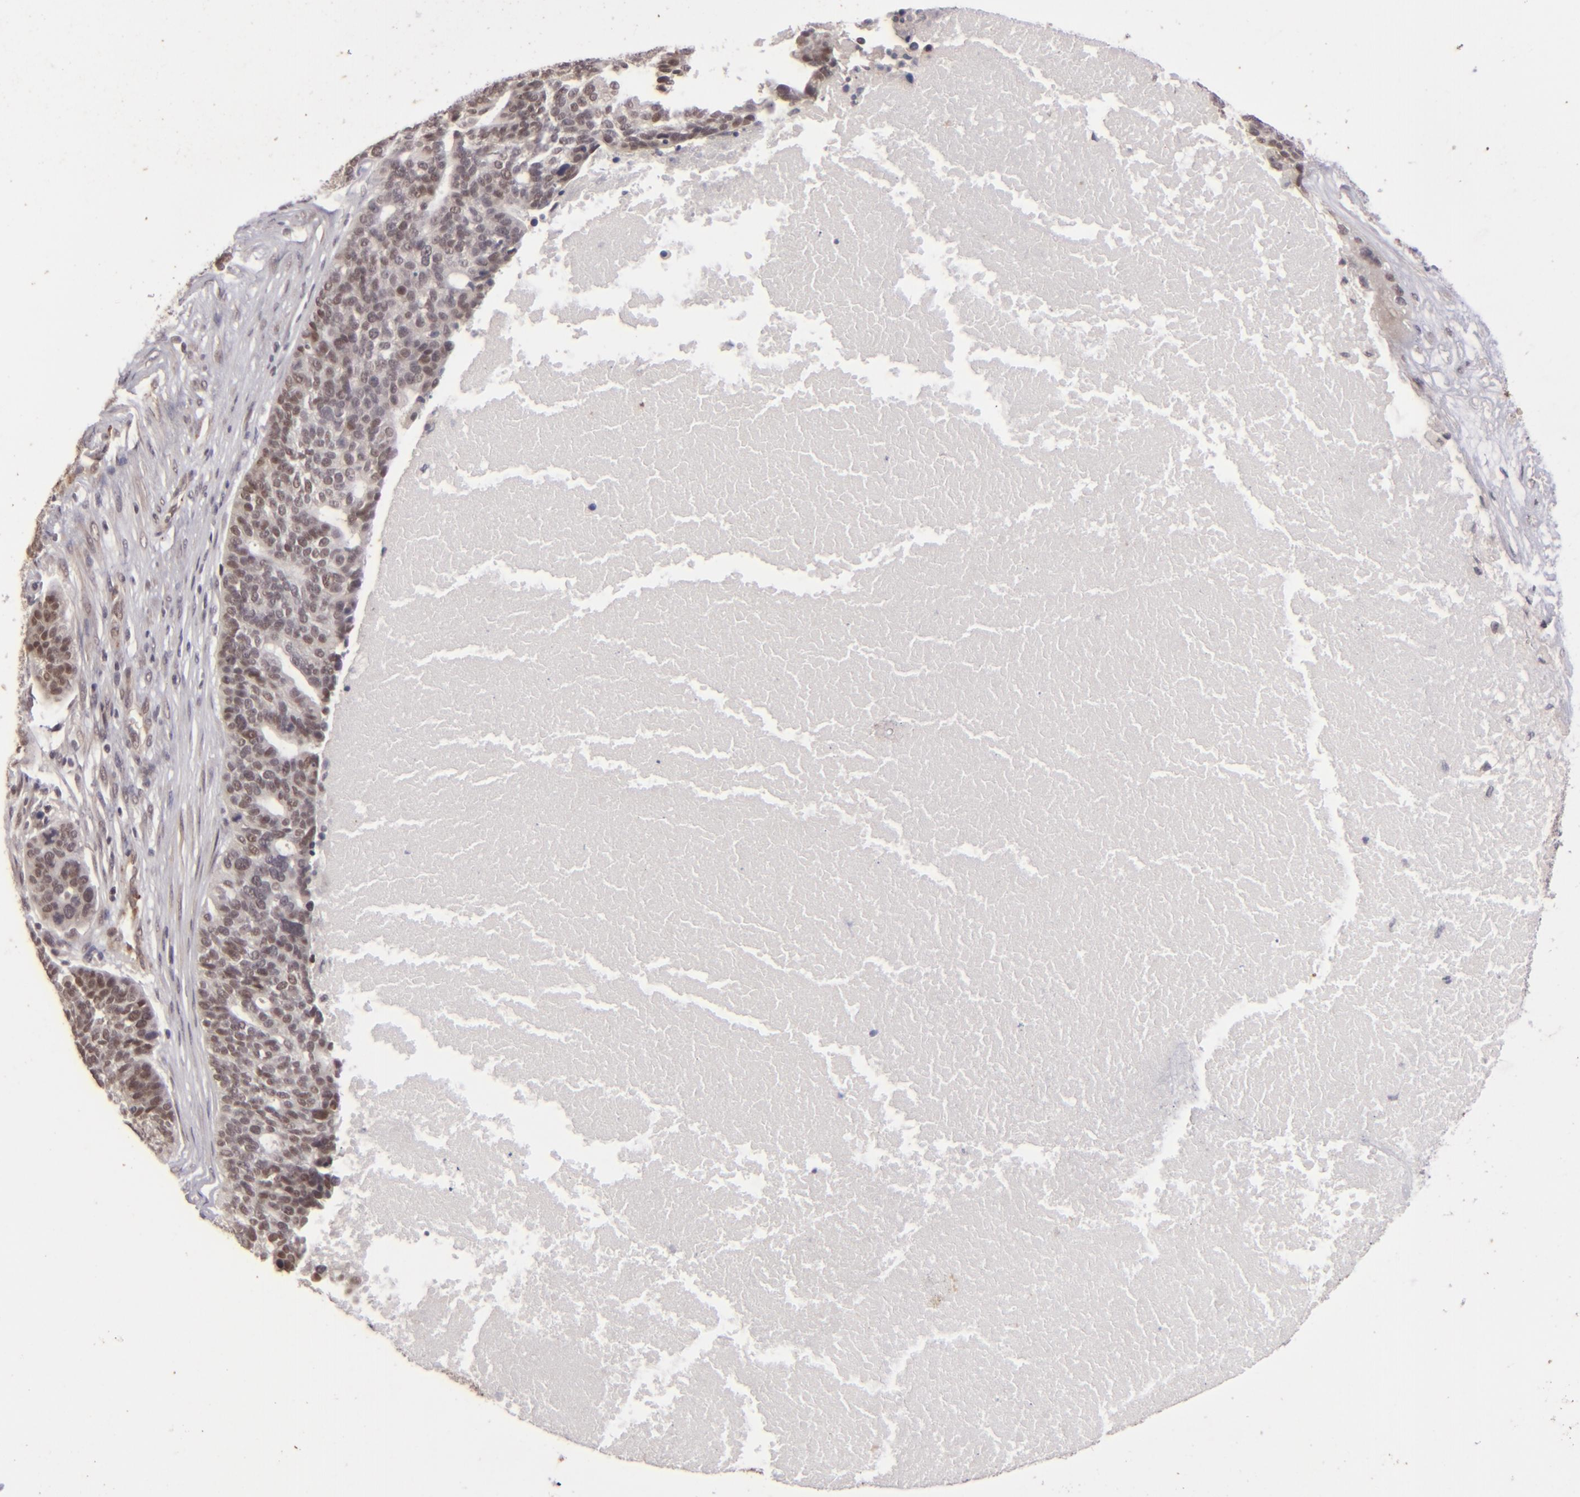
{"staining": {"intensity": "weak", "quantity": "<25%", "location": "cytoplasmic/membranous"}, "tissue": "ovarian cancer", "cell_type": "Tumor cells", "image_type": "cancer", "snomed": [{"axis": "morphology", "description": "Cystadenocarcinoma, serous, NOS"}, {"axis": "topography", "description": "Ovary"}], "caption": "Tumor cells are negative for brown protein staining in serous cystadenocarcinoma (ovarian). Nuclei are stained in blue.", "gene": "DFFA", "patient": {"sex": "female", "age": 59}}